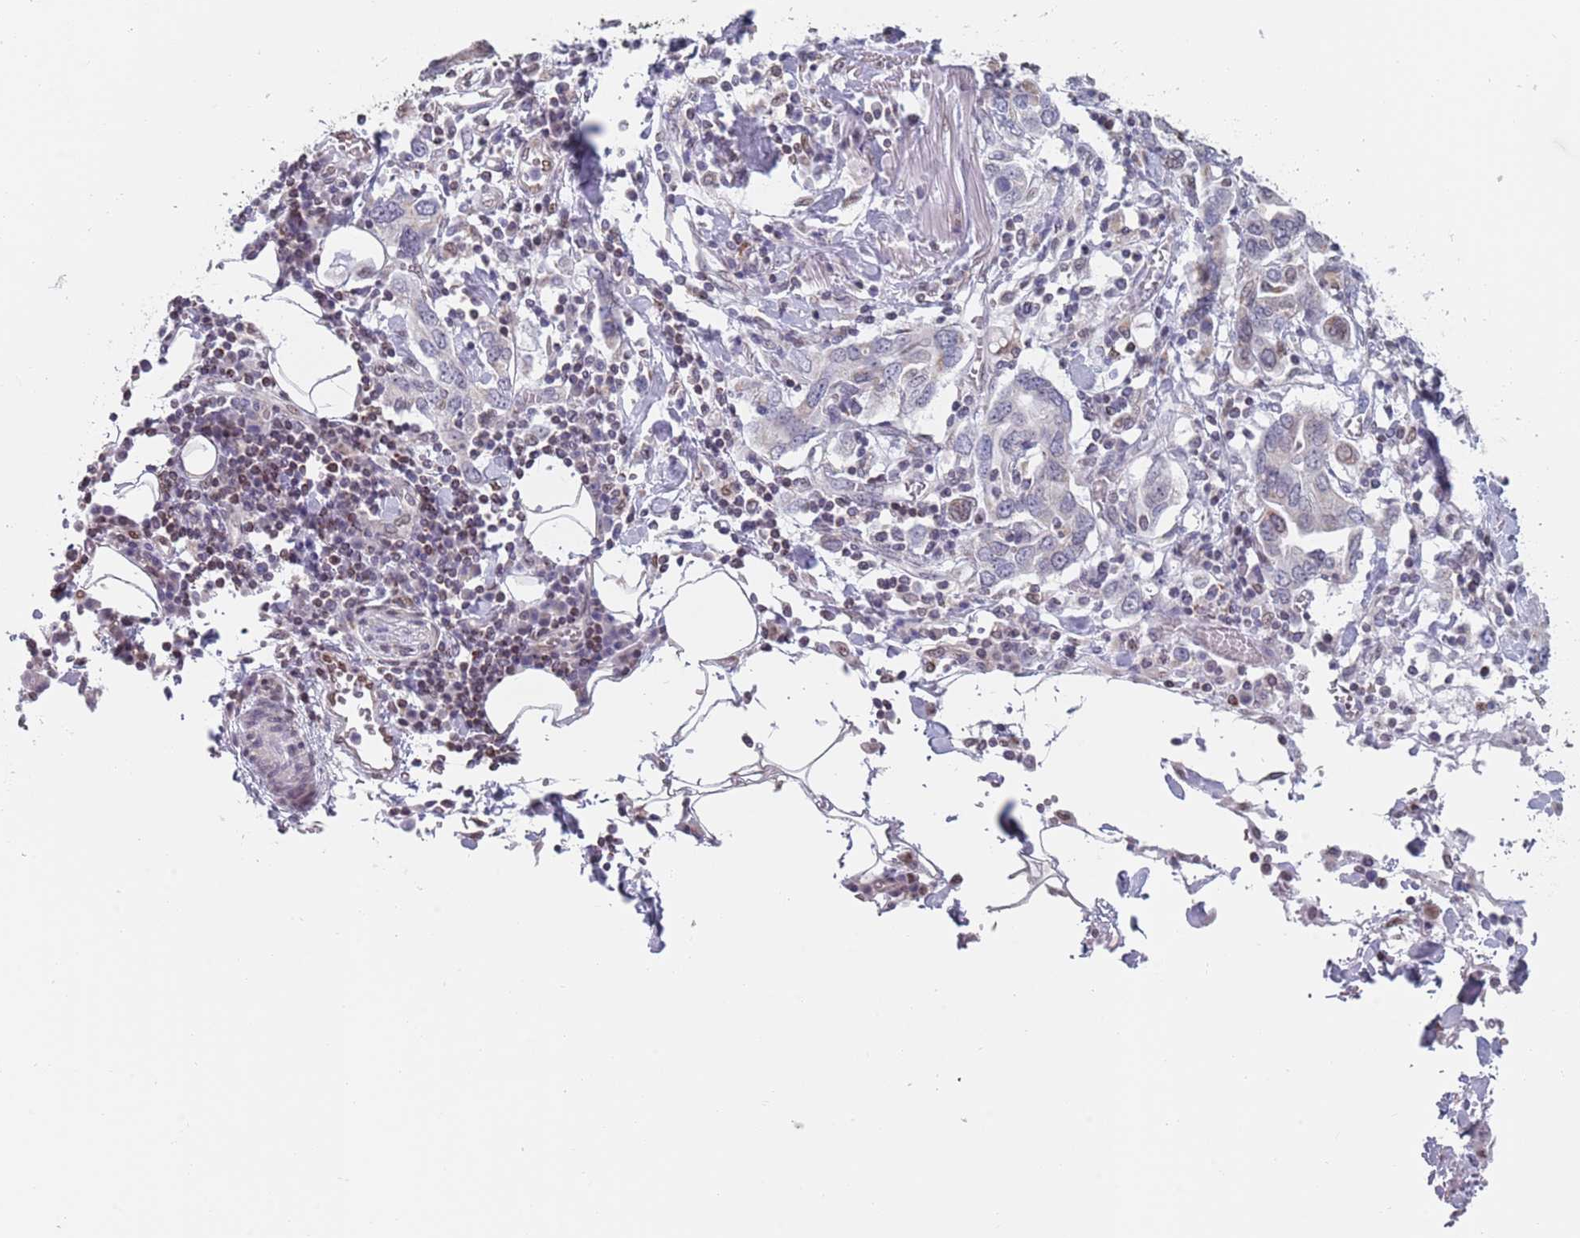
{"staining": {"intensity": "moderate", "quantity": "<25%", "location": "nuclear"}, "tissue": "stomach cancer", "cell_type": "Tumor cells", "image_type": "cancer", "snomed": [{"axis": "morphology", "description": "Adenocarcinoma, NOS"}, {"axis": "topography", "description": "Stomach, upper"}, {"axis": "topography", "description": "Stomach"}], "caption": "Stomach cancer (adenocarcinoma) stained with immunohistochemistry (IHC) reveals moderate nuclear positivity in approximately <25% of tumor cells.", "gene": "MFSD12", "patient": {"sex": "male", "age": 62}}